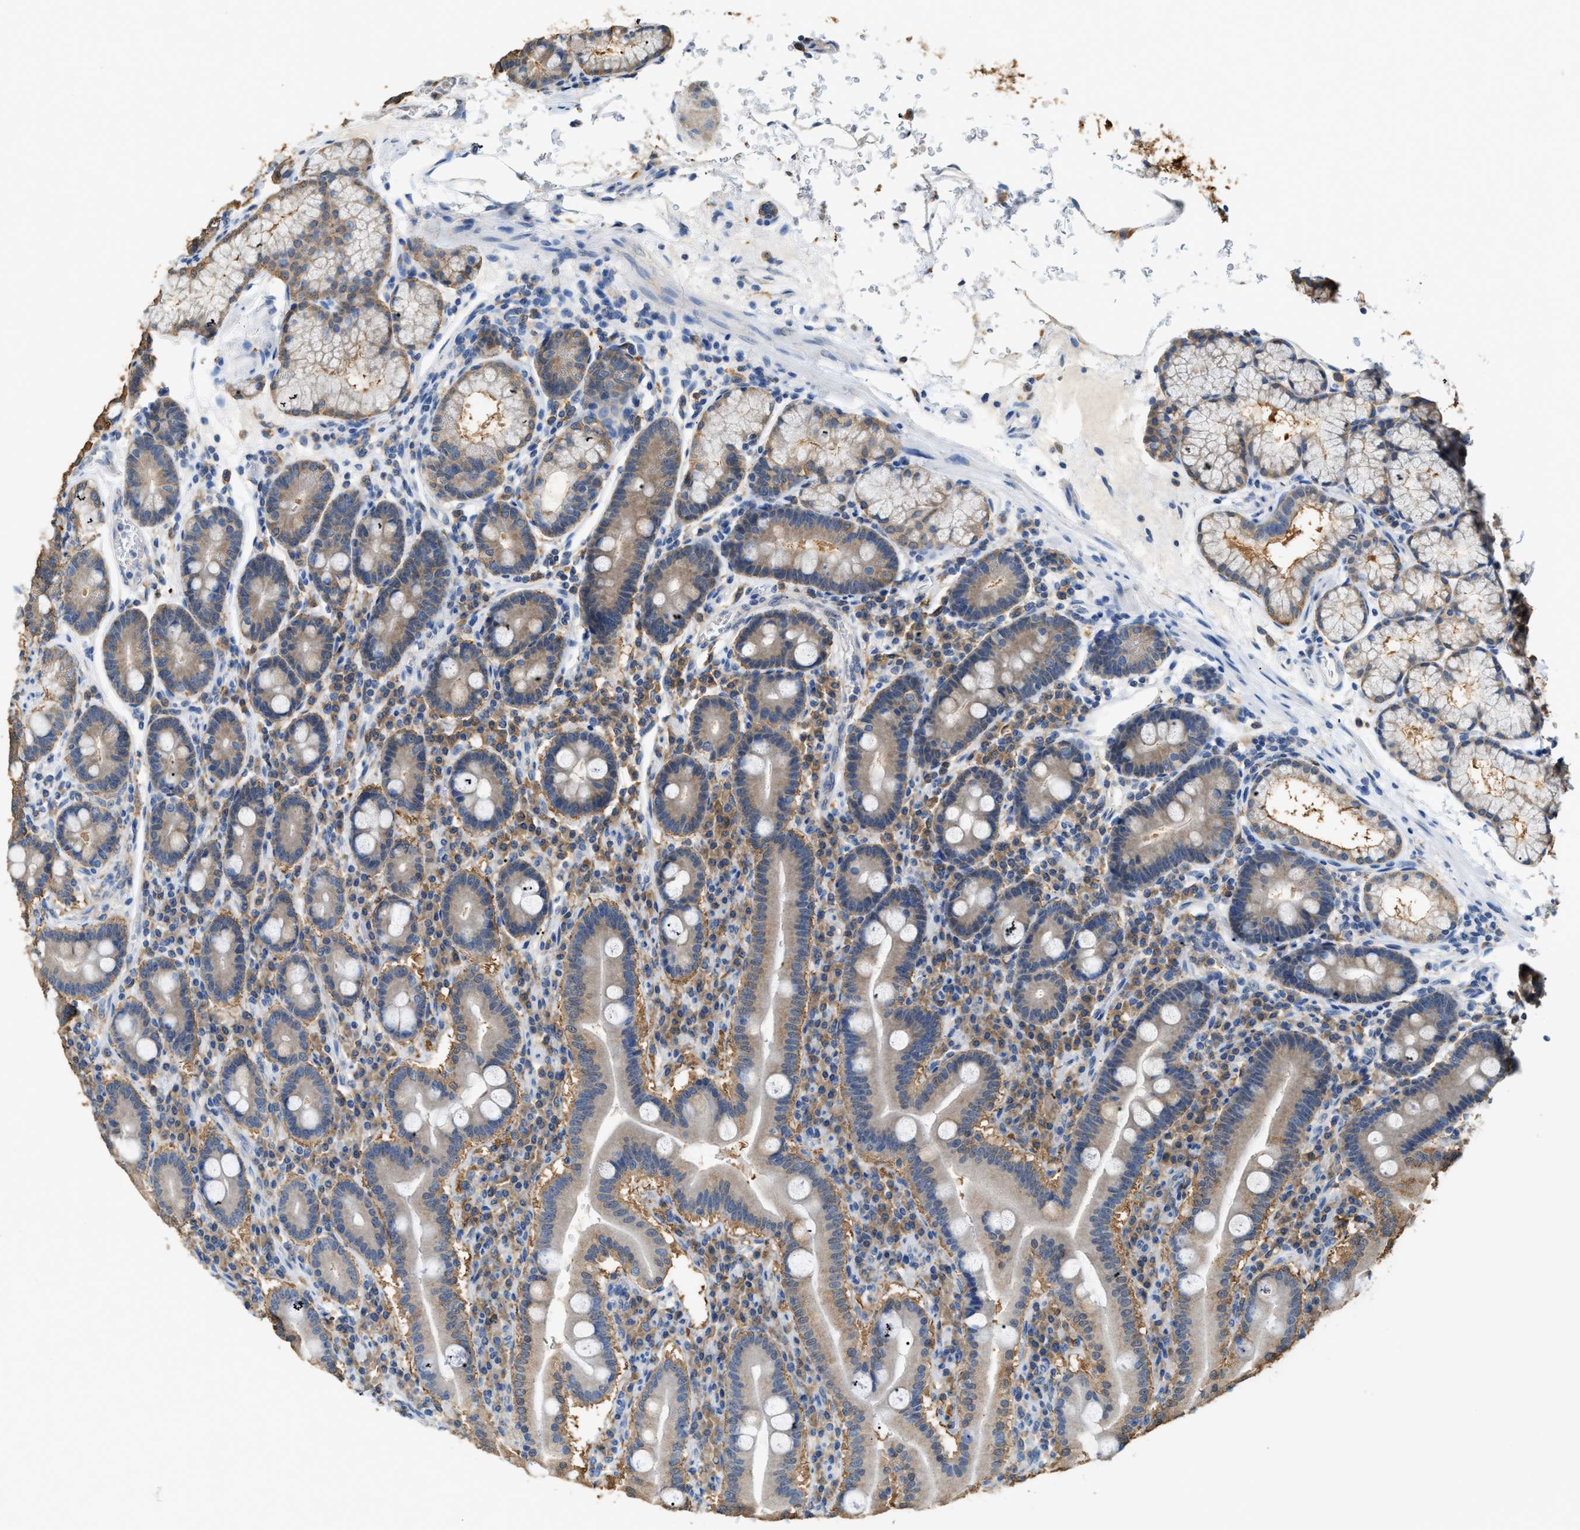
{"staining": {"intensity": "weak", "quantity": "25%-75%", "location": "cytoplasmic/membranous"}, "tissue": "duodenum", "cell_type": "Glandular cells", "image_type": "normal", "snomed": [{"axis": "morphology", "description": "Normal tissue, NOS"}, {"axis": "topography", "description": "Duodenum"}], "caption": "Immunohistochemistry micrograph of unremarkable duodenum stained for a protein (brown), which exhibits low levels of weak cytoplasmic/membranous positivity in about 25%-75% of glandular cells.", "gene": "GCN1", "patient": {"sex": "male", "age": 50}}